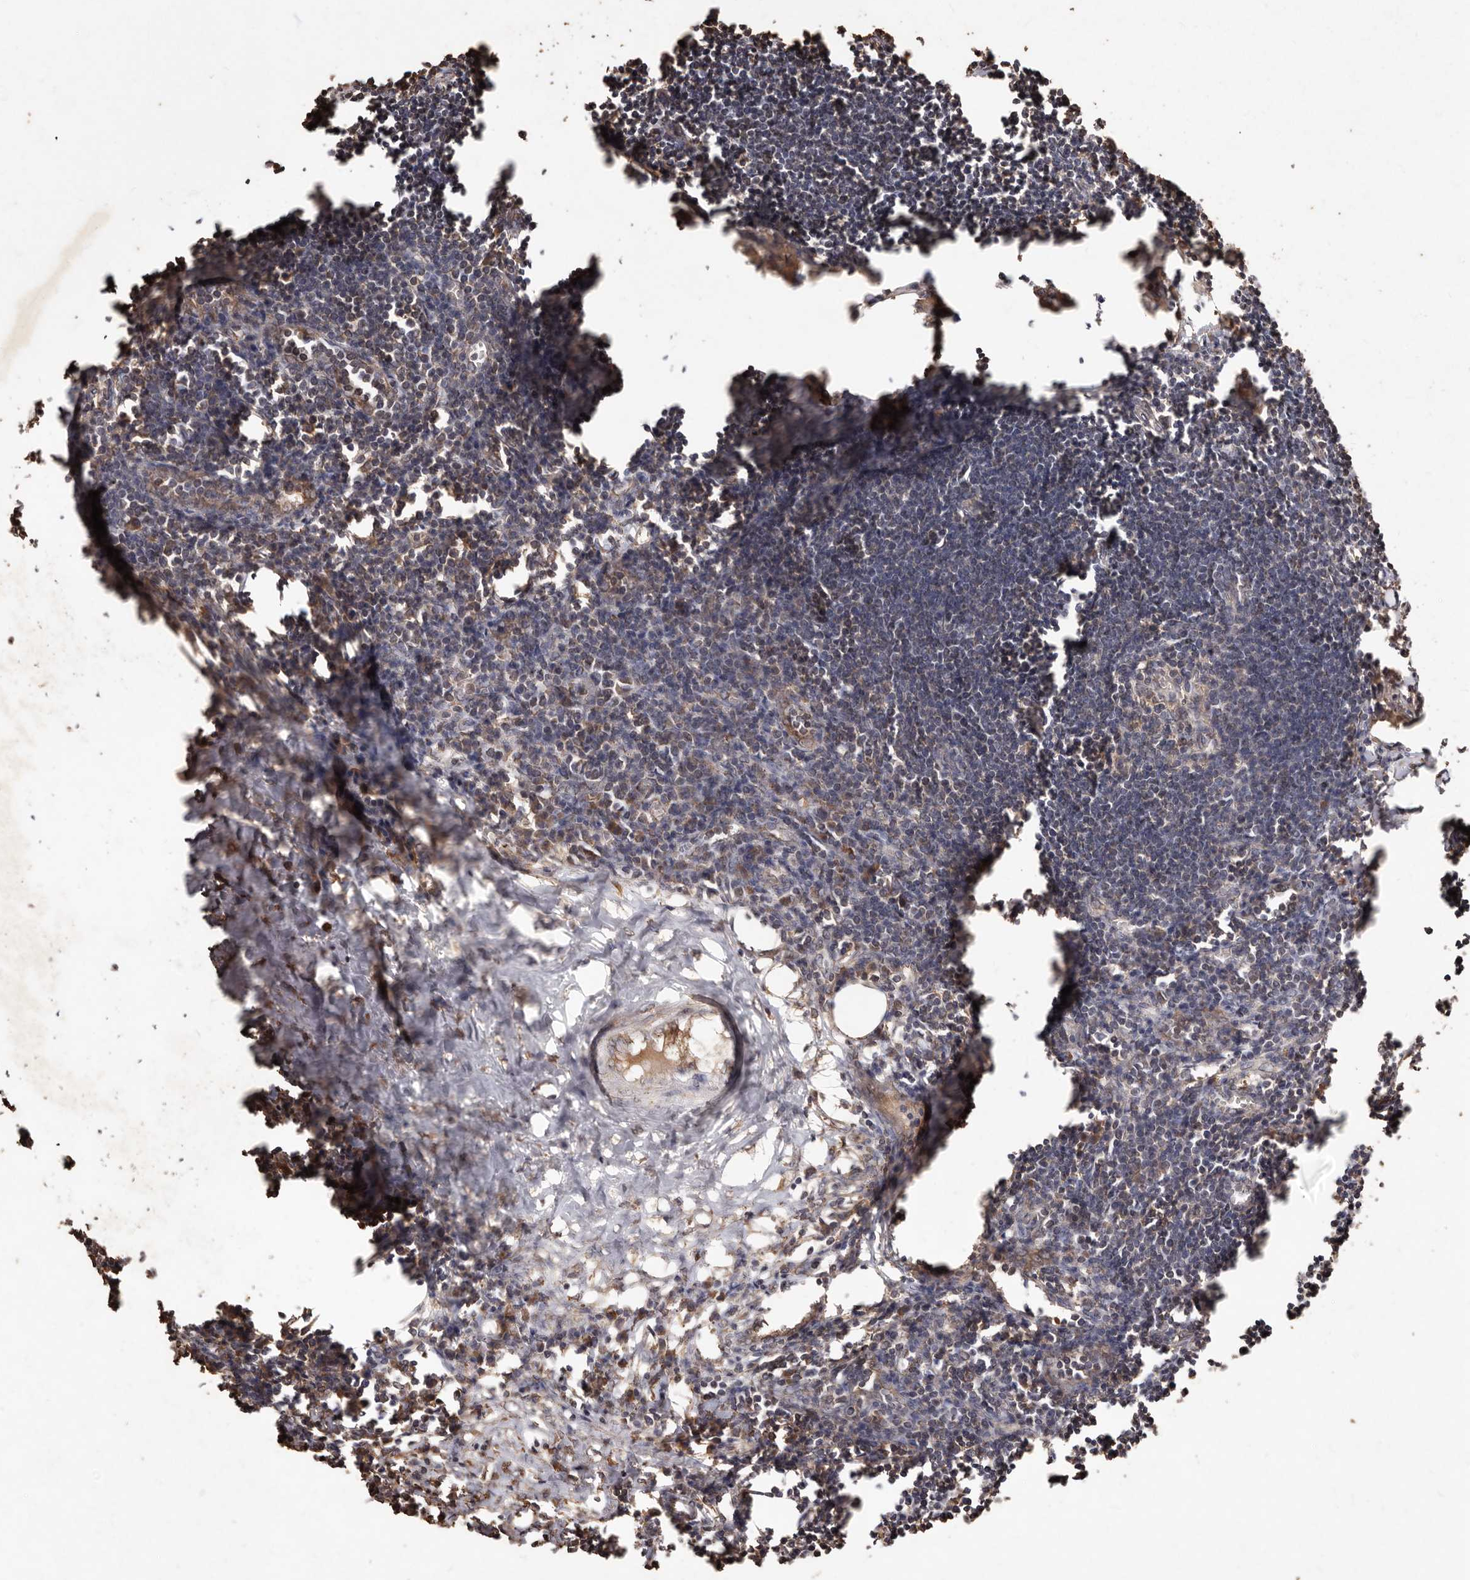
{"staining": {"intensity": "moderate", "quantity": ">75%", "location": "cytoplasmic/membranous"}, "tissue": "lymph node", "cell_type": "Germinal center cells", "image_type": "normal", "snomed": [{"axis": "morphology", "description": "Normal tissue, NOS"}, {"axis": "morphology", "description": "Malignant melanoma, Metastatic site"}, {"axis": "topography", "description": "Lymph node"}], "caption": "The micrograph reveals immunohistochemical staining of normal lymph node. There is moderate cytoplasmic/membranous expression is appreciated in about >75% of germinal center cells.", "gene": "FARS2", "patient": {"sex": "male", "age": 41}}